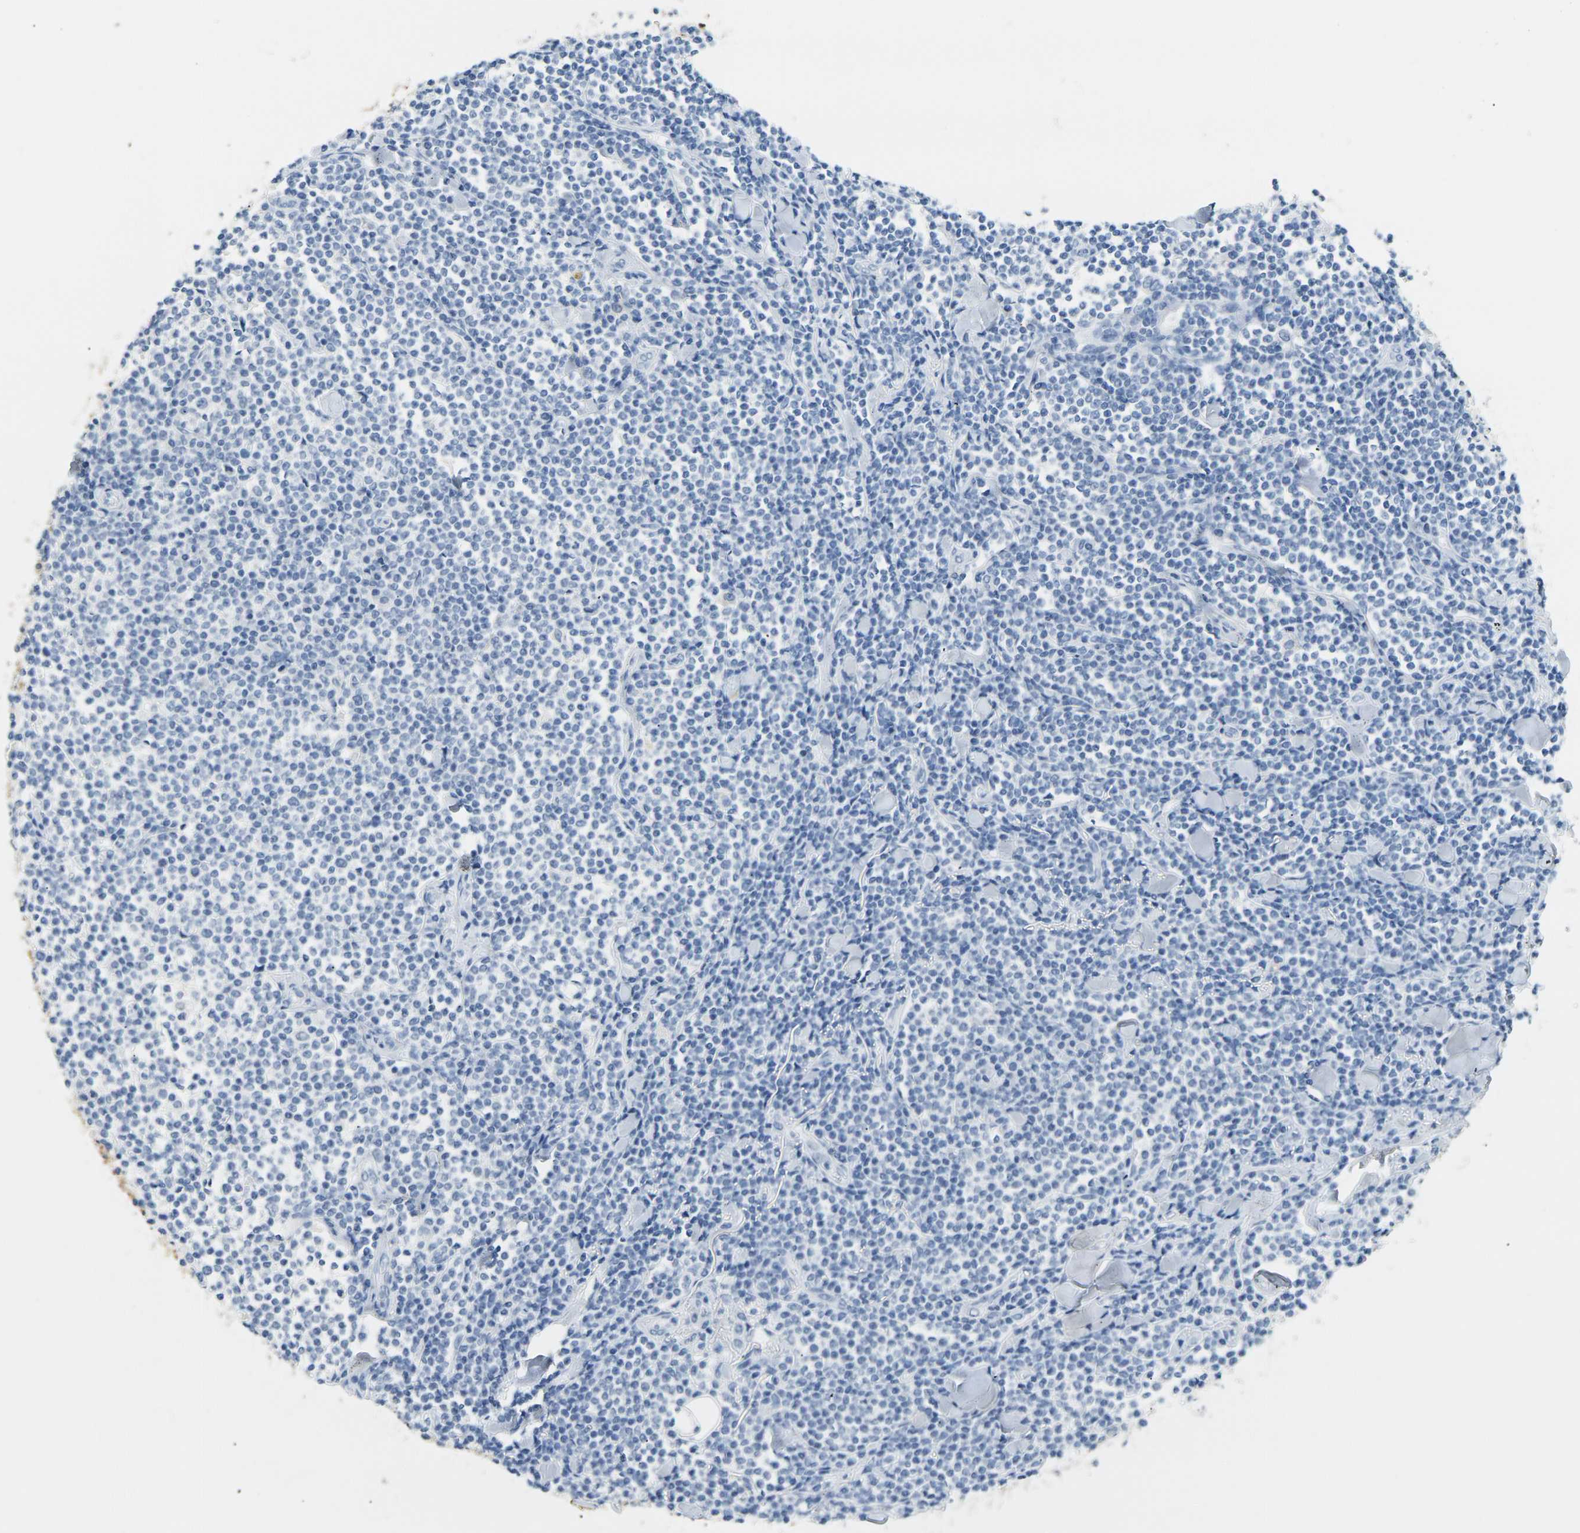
{"staining": {"intensity": "negative", "quantity": "none", "location": "none"}, "tissue": "lymphoma", "cell_type": "Tumor cells", "image_type": "cancer", "snomed": [{"axis": "morphology", "description": "Malignant lymphoma, non-Hodgkin's type, Low grade"}, {"axis": "topography", "description": "Soft tissue"}], "caption": "Image shows no significant protein expression in tumor cells of low-grade malignant lymphoma, non-Hodgkin's type.", "gene": "CLDN7", "patient": {"sex": "male", "age": 92}}